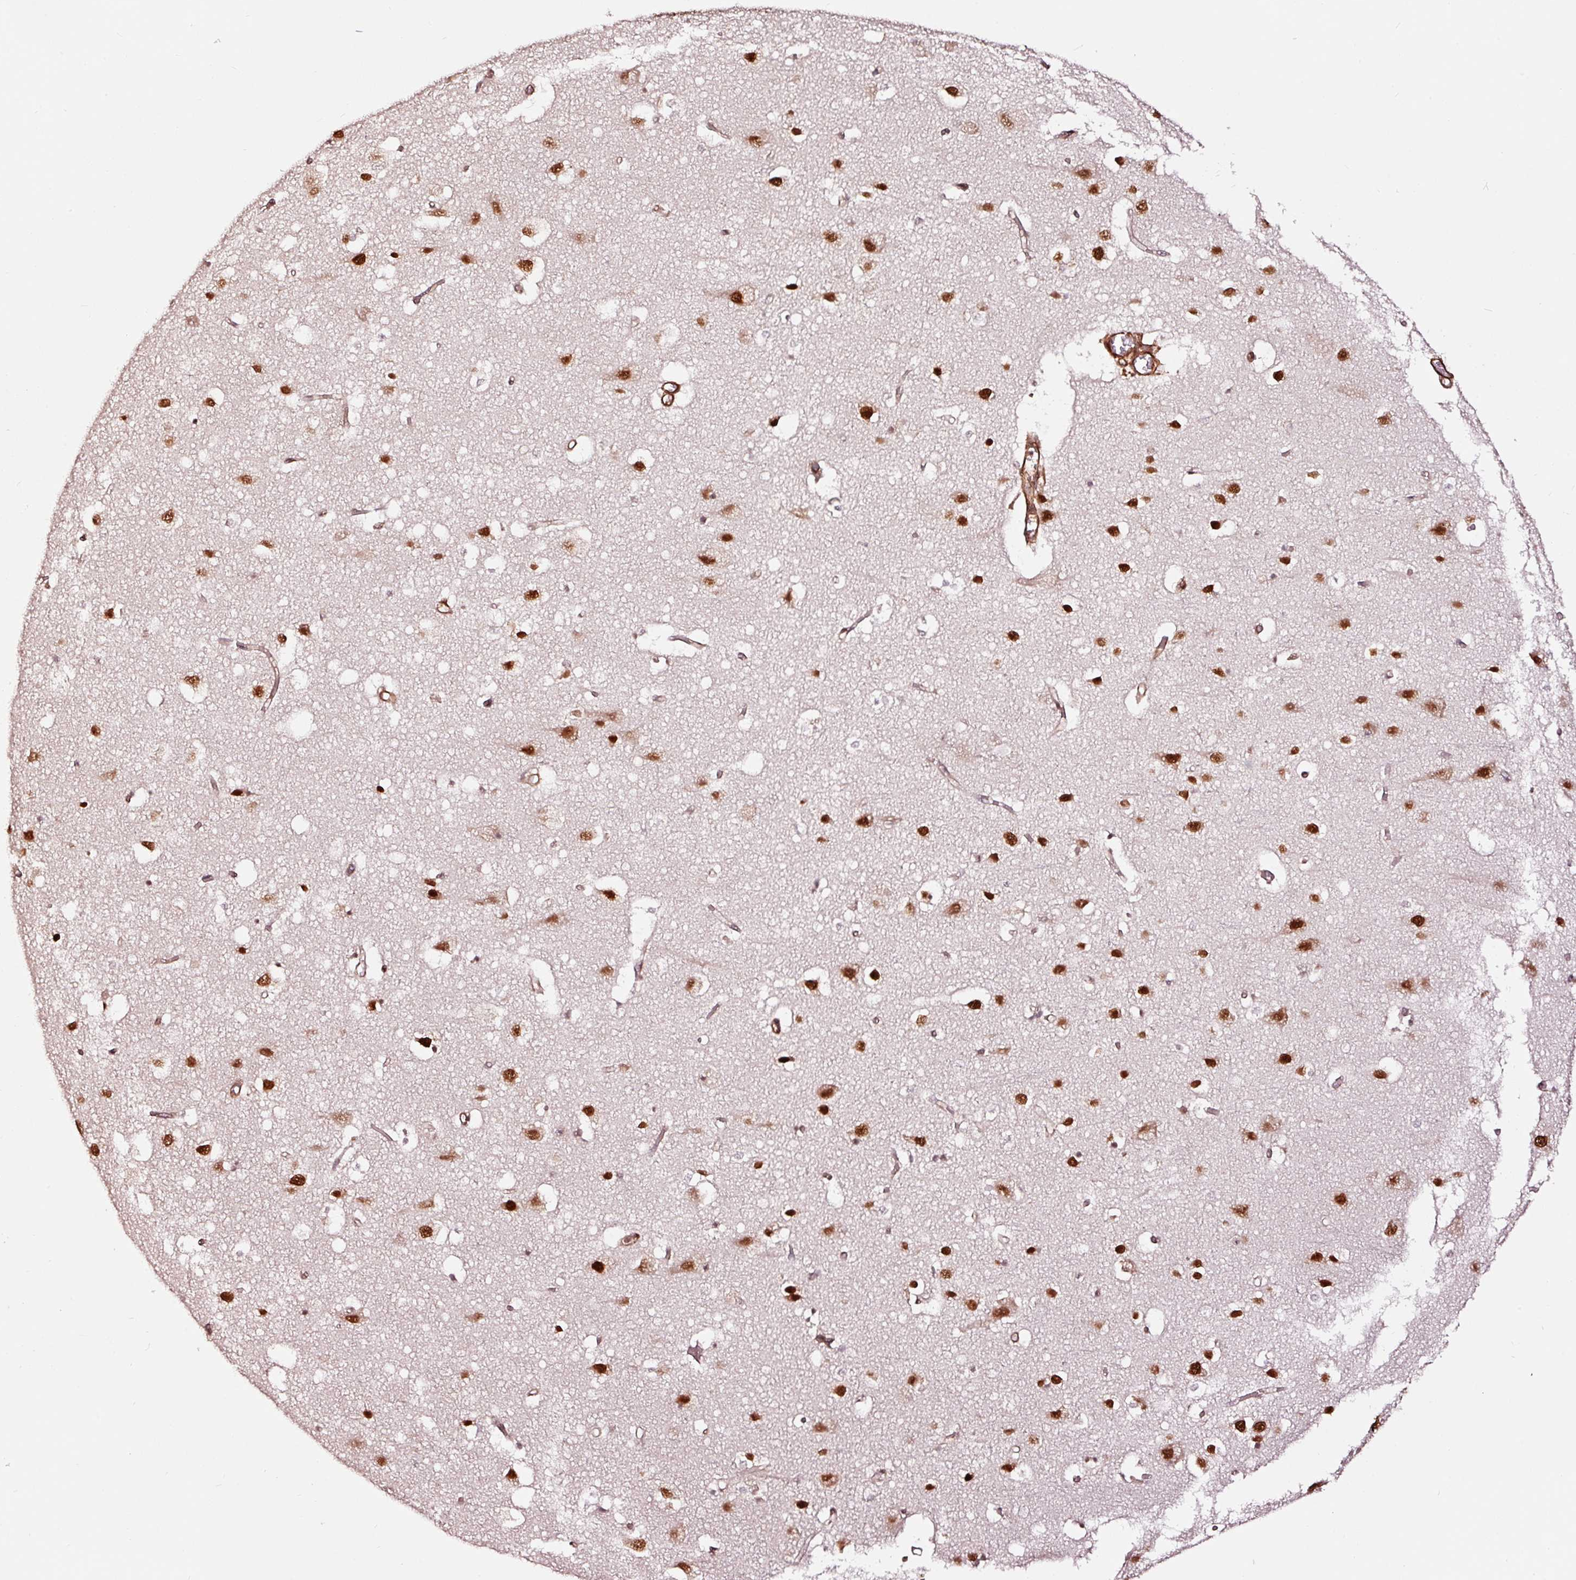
{"staining": {"intensity": "strong", "quantity": ">75%", "location": "cytoplasmic/membranous"}, "tissue": "cerebral cortex", "cell_type": "Endothelial cells", "image_type": "normal", "snomed": [{"axis": "morphology", "description": "Normal tissue, NOS"}, {"axis": "topography", "description": "Cerebral cortex"}], "caption": "Immunohistochemistry (IHC) of normal cerebral cortex reveals high levels of strong cytoplasmic/membranous positivity in approximately >75% of endothelial cells. The staining is performed using DAB (3,3'-diaminobenzidine) brown chromogen to label protein expression. The nuclei are counter-stained blue using hematoxylin.", "gene": "TPM1", "patient": {"sex": "male", "age": 70}}